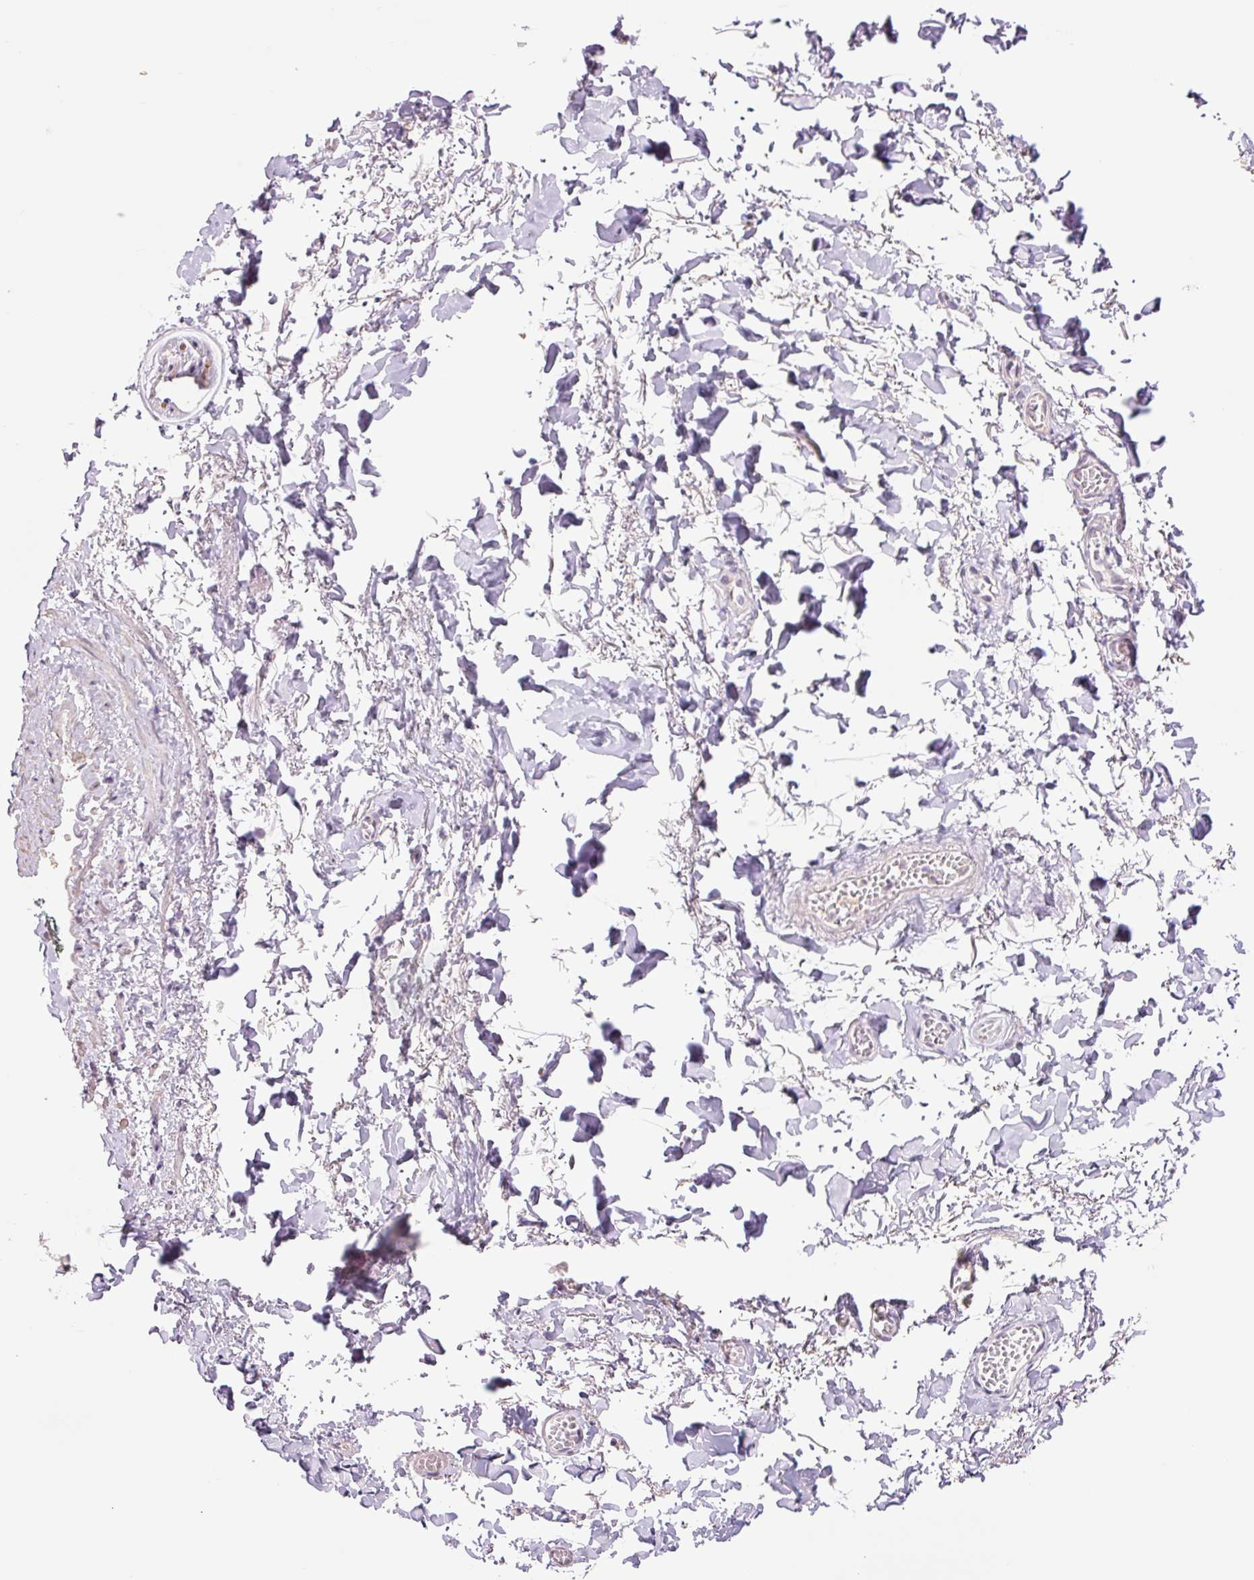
{"staining": {"intensity": "negative", "quantity": "none", "location": "none"}, "tissue": "adipose tissue", "cell_type": "Adipocytes", "image_type": "normal", "snomed": [{"axis": "morphology", "description": "Normal tissue, NOS"}, {"axis": "topography", "description": "Vulva"}, {"axis": "topography", "description": "Vagina"}, {"axis": "topography", "description": "Peripheral nerve tissue"}], "caption": "Adipocytes are negative for protein expression in unremarkable human adipose tissue. Brightfield microscopy of immunohistochemistry (IHC) stained with DAB (3,3'-diaminobenzidine) (brown) and hematoxylin (blue), captured at high magnification.", "gene": "SLC1A4", "patient": {"sex": "female", "age": 66}}